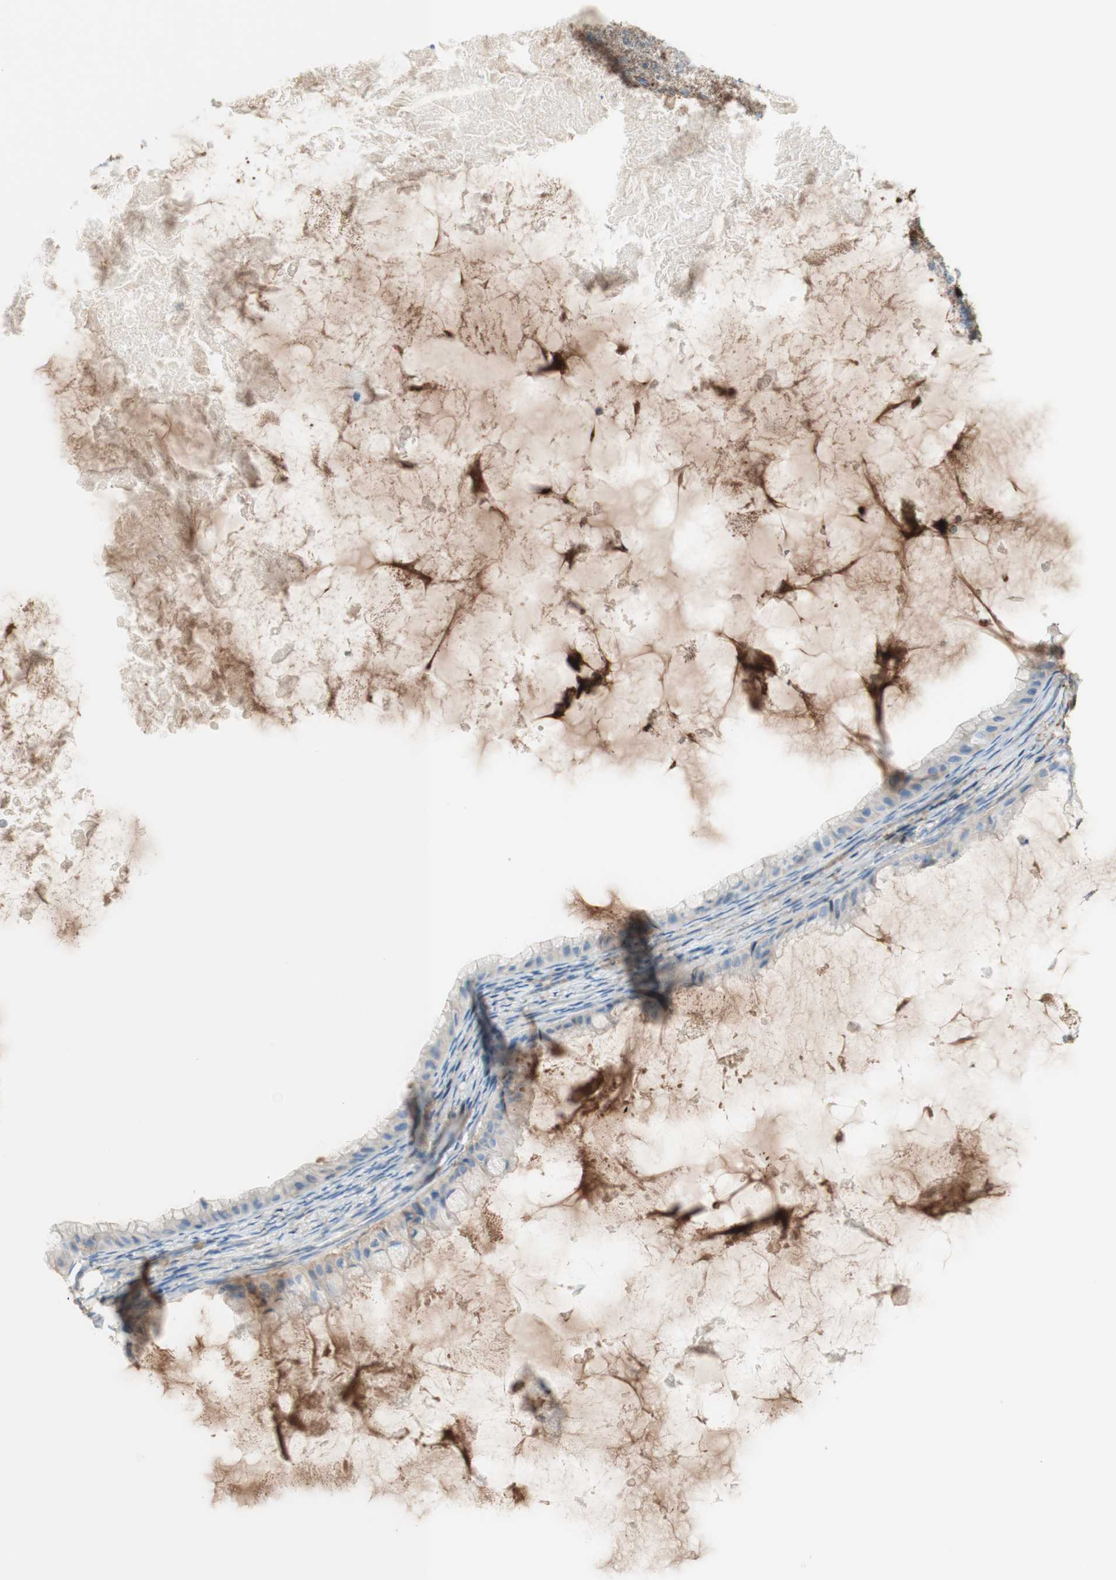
{"staining": {"intensity": "negative", "quantity": "none", "location": "none"}, "tissue": "ovarian cancer", "cell_type": "Tumor cells", "image_type": "cancer", "snomed": [{"axis": "morphology", "description": "Cystadenocarcinoma, mucinous, NOS"}, {"axis": "topography", "description": "Ovary"}], "caption": "High power microscopy histopathology image of an immunohistochemistry photomicrograph of mucinous cystadenocarcinoma (ovarian), revealing no significant staining in tumor cells. (DAB IHC visualized using brightfield microscopy, high magnification).", "gene": "KNG1", "patient": {"sex": "female", "age": 61}}